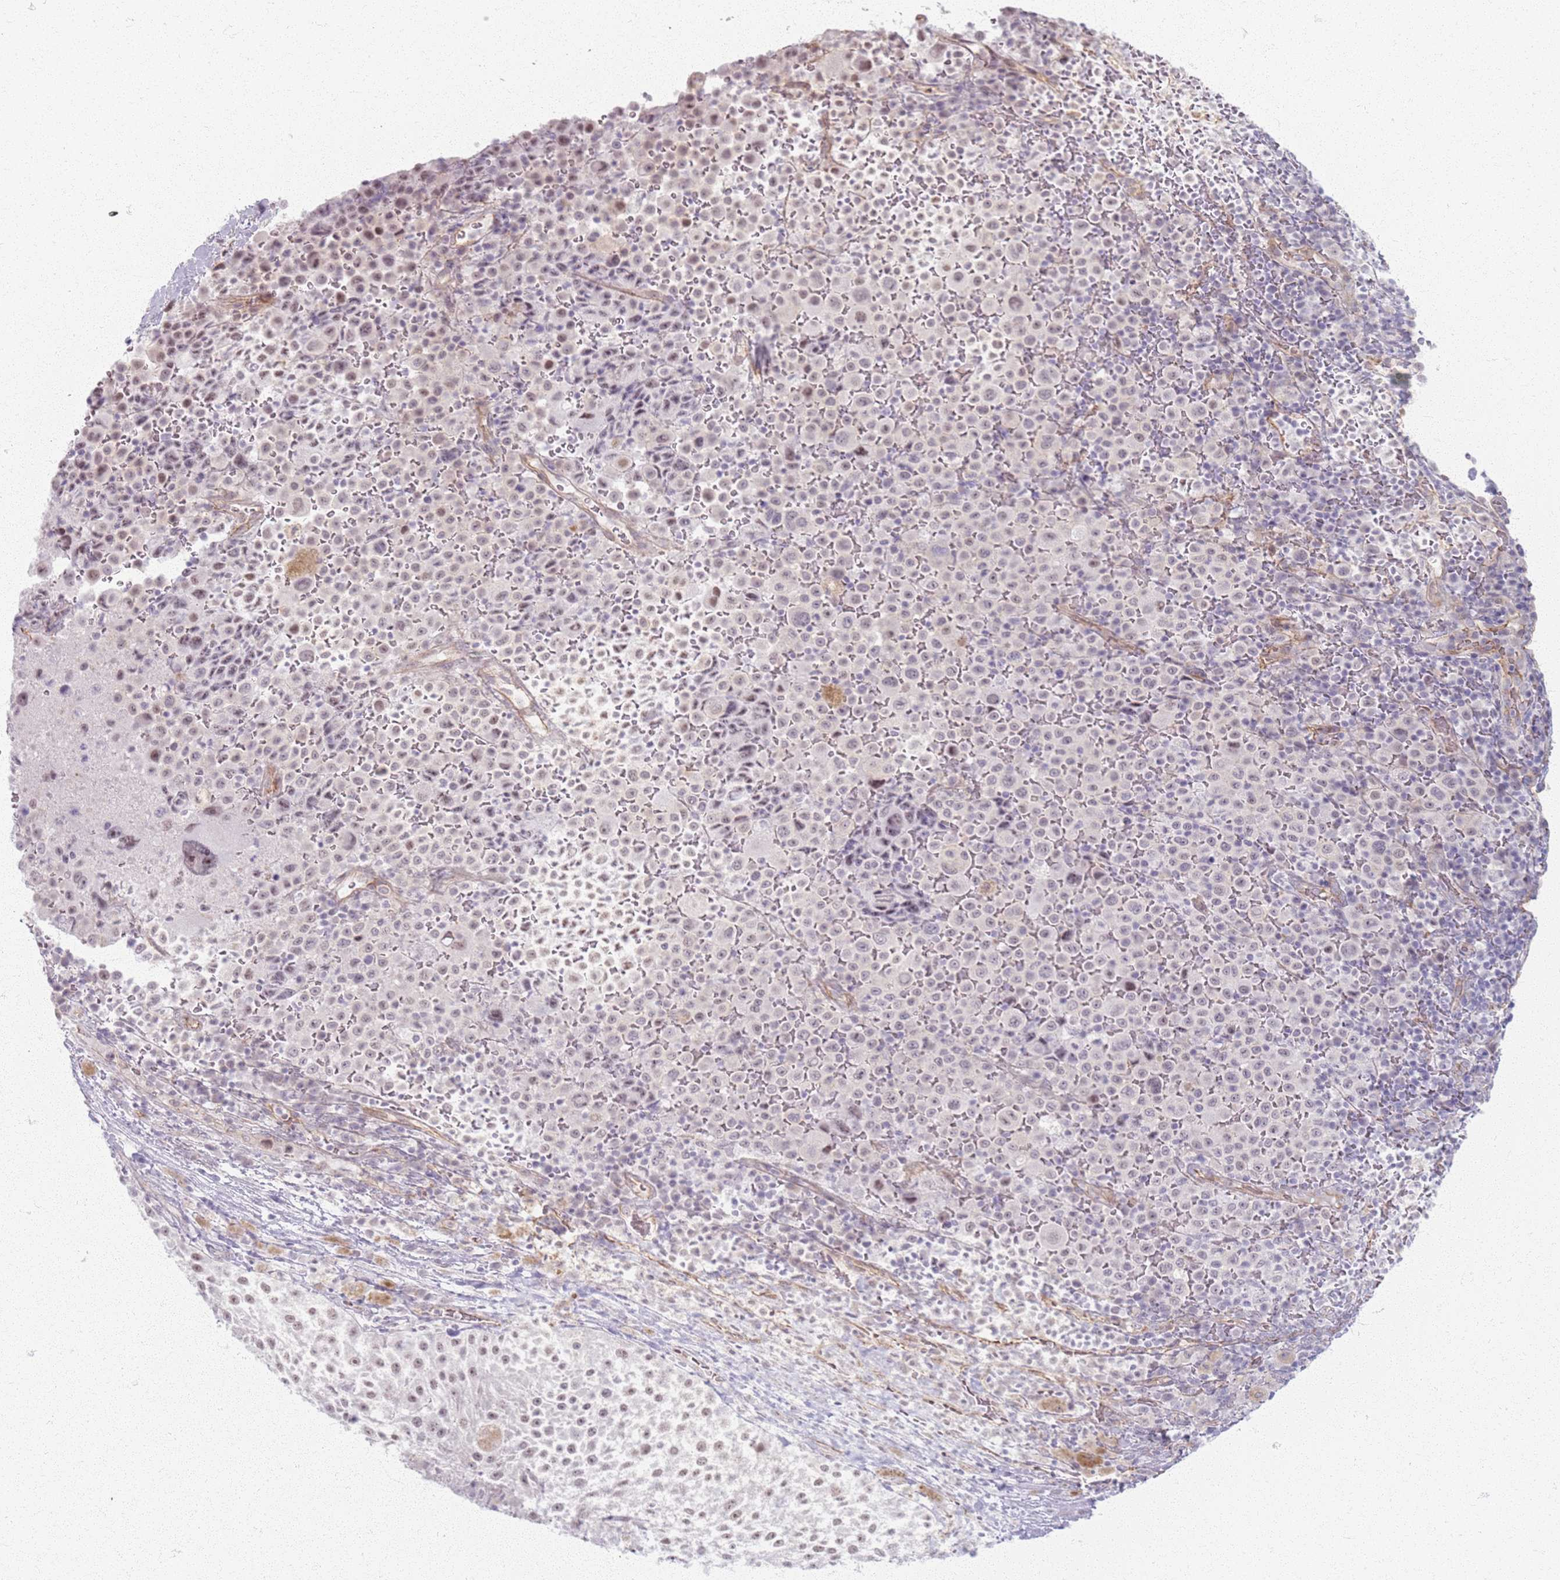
{"staining": {"intensity": "weak", "quantity": "25%-75%", "location": "nuclear"}, "tissue": "melanoma", "cell_type": "Tumor cells", "image_type": "cancer", "snomed": [{"axis": "morphology", "description": "Malignant melanoma, Metastatic site"}, {"axis": "topography", "description": "Lymph node"}], "caption": "Malignant melanoma (metastatic site) stained with IHC shows weak nuclear expression in approximately 25%-75% of tumor cells.", "gene": "KCNA5", "patient": {"sex": "male", "age": 62}}